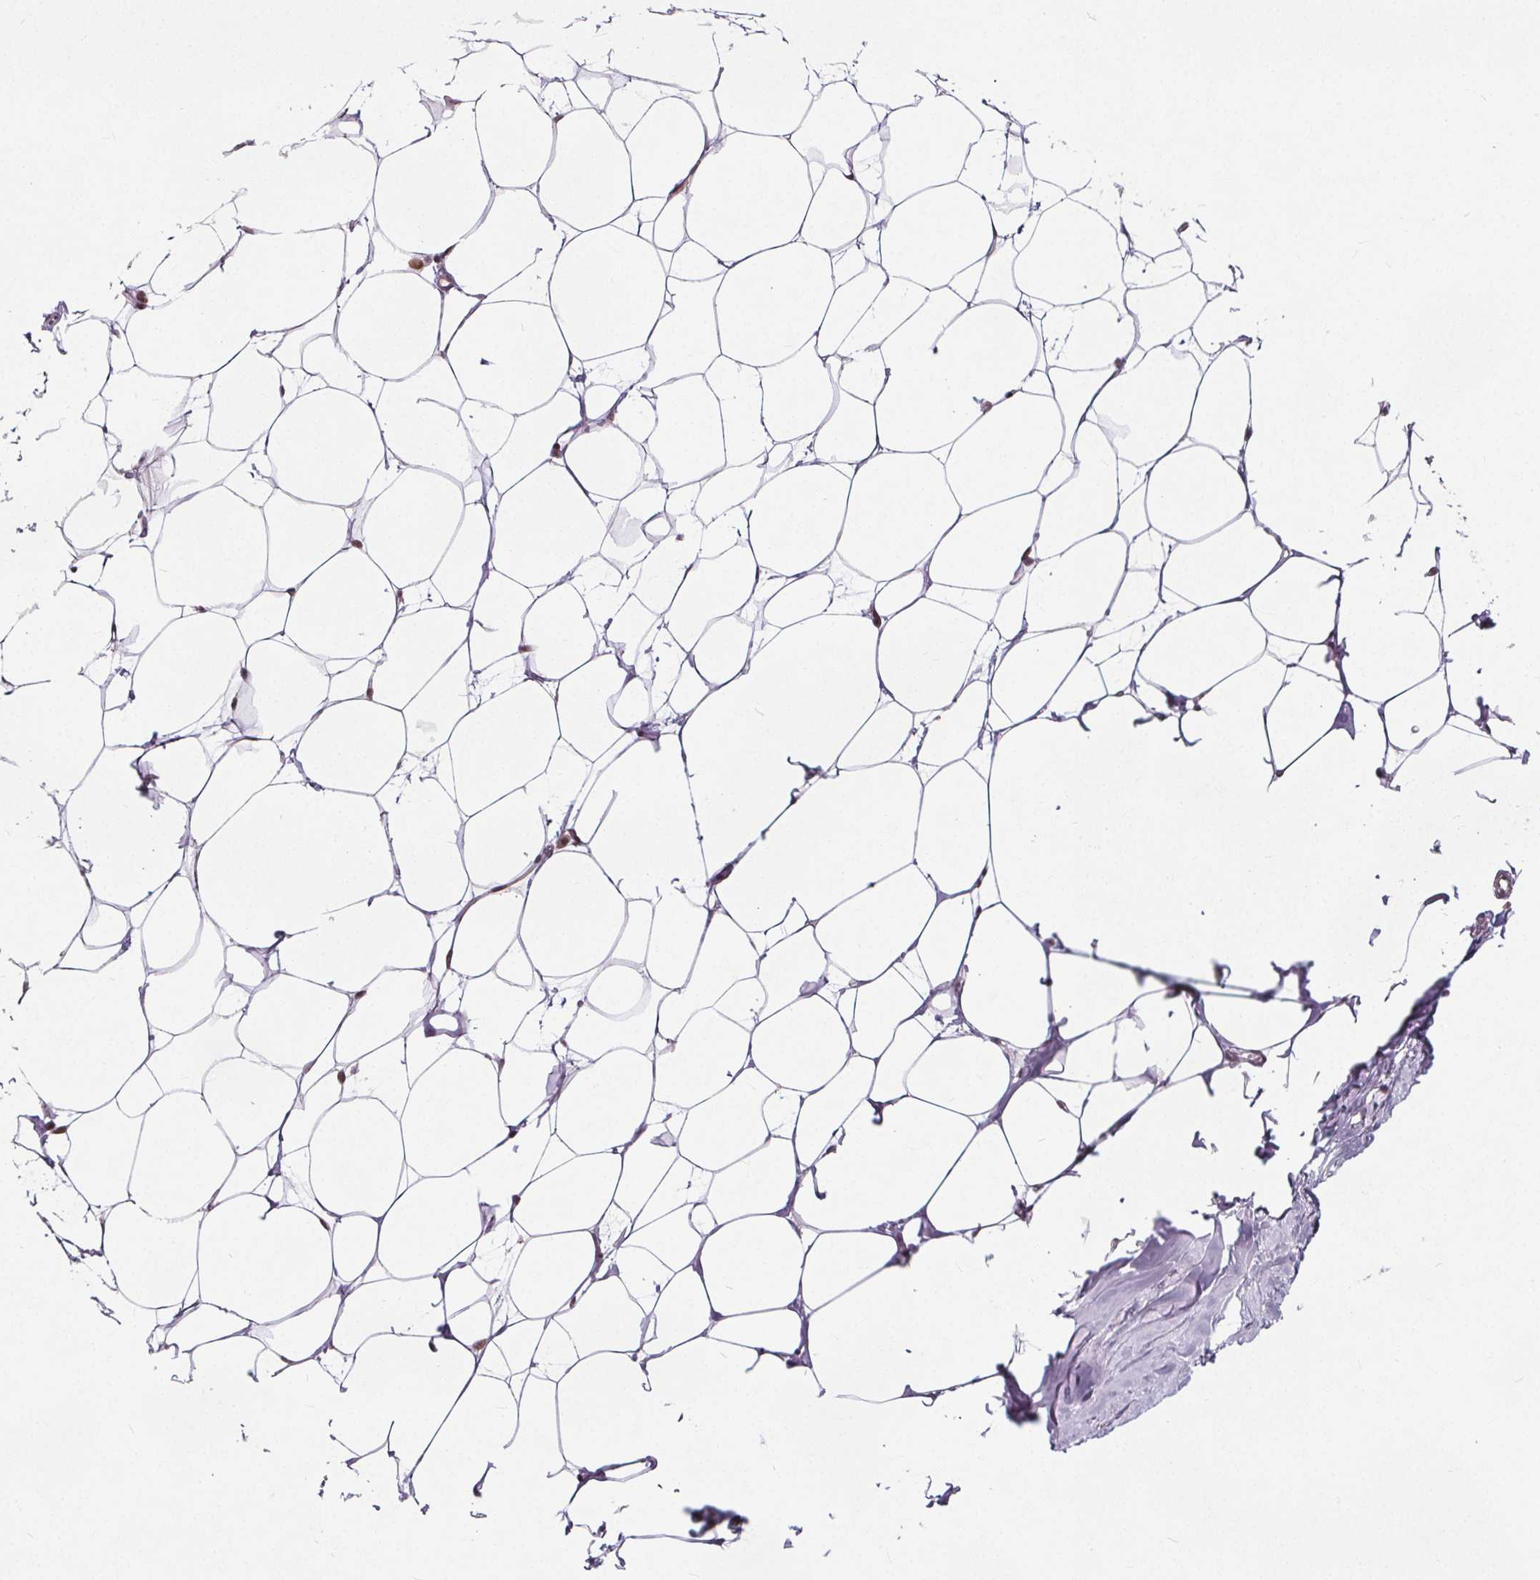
{"staining": {"intensity": "moderate", "quantity": "<25%", "location": "nuclear"}, "tissue": "breast", "cell_type": "Adipocytes", "image_type": "normal", "snomed": [{"axis": "morphology", "description": "Normal tissue, NOS"}, {"axis": "topography", "description": "Breast"}], "caption": "Breast stained for a protein (brown) reveals moderate nuclear positive positivity in approximately <25% of adipocytes.", "gene": "TAF6L", "patient": {"sex": "female", "age": 27}}